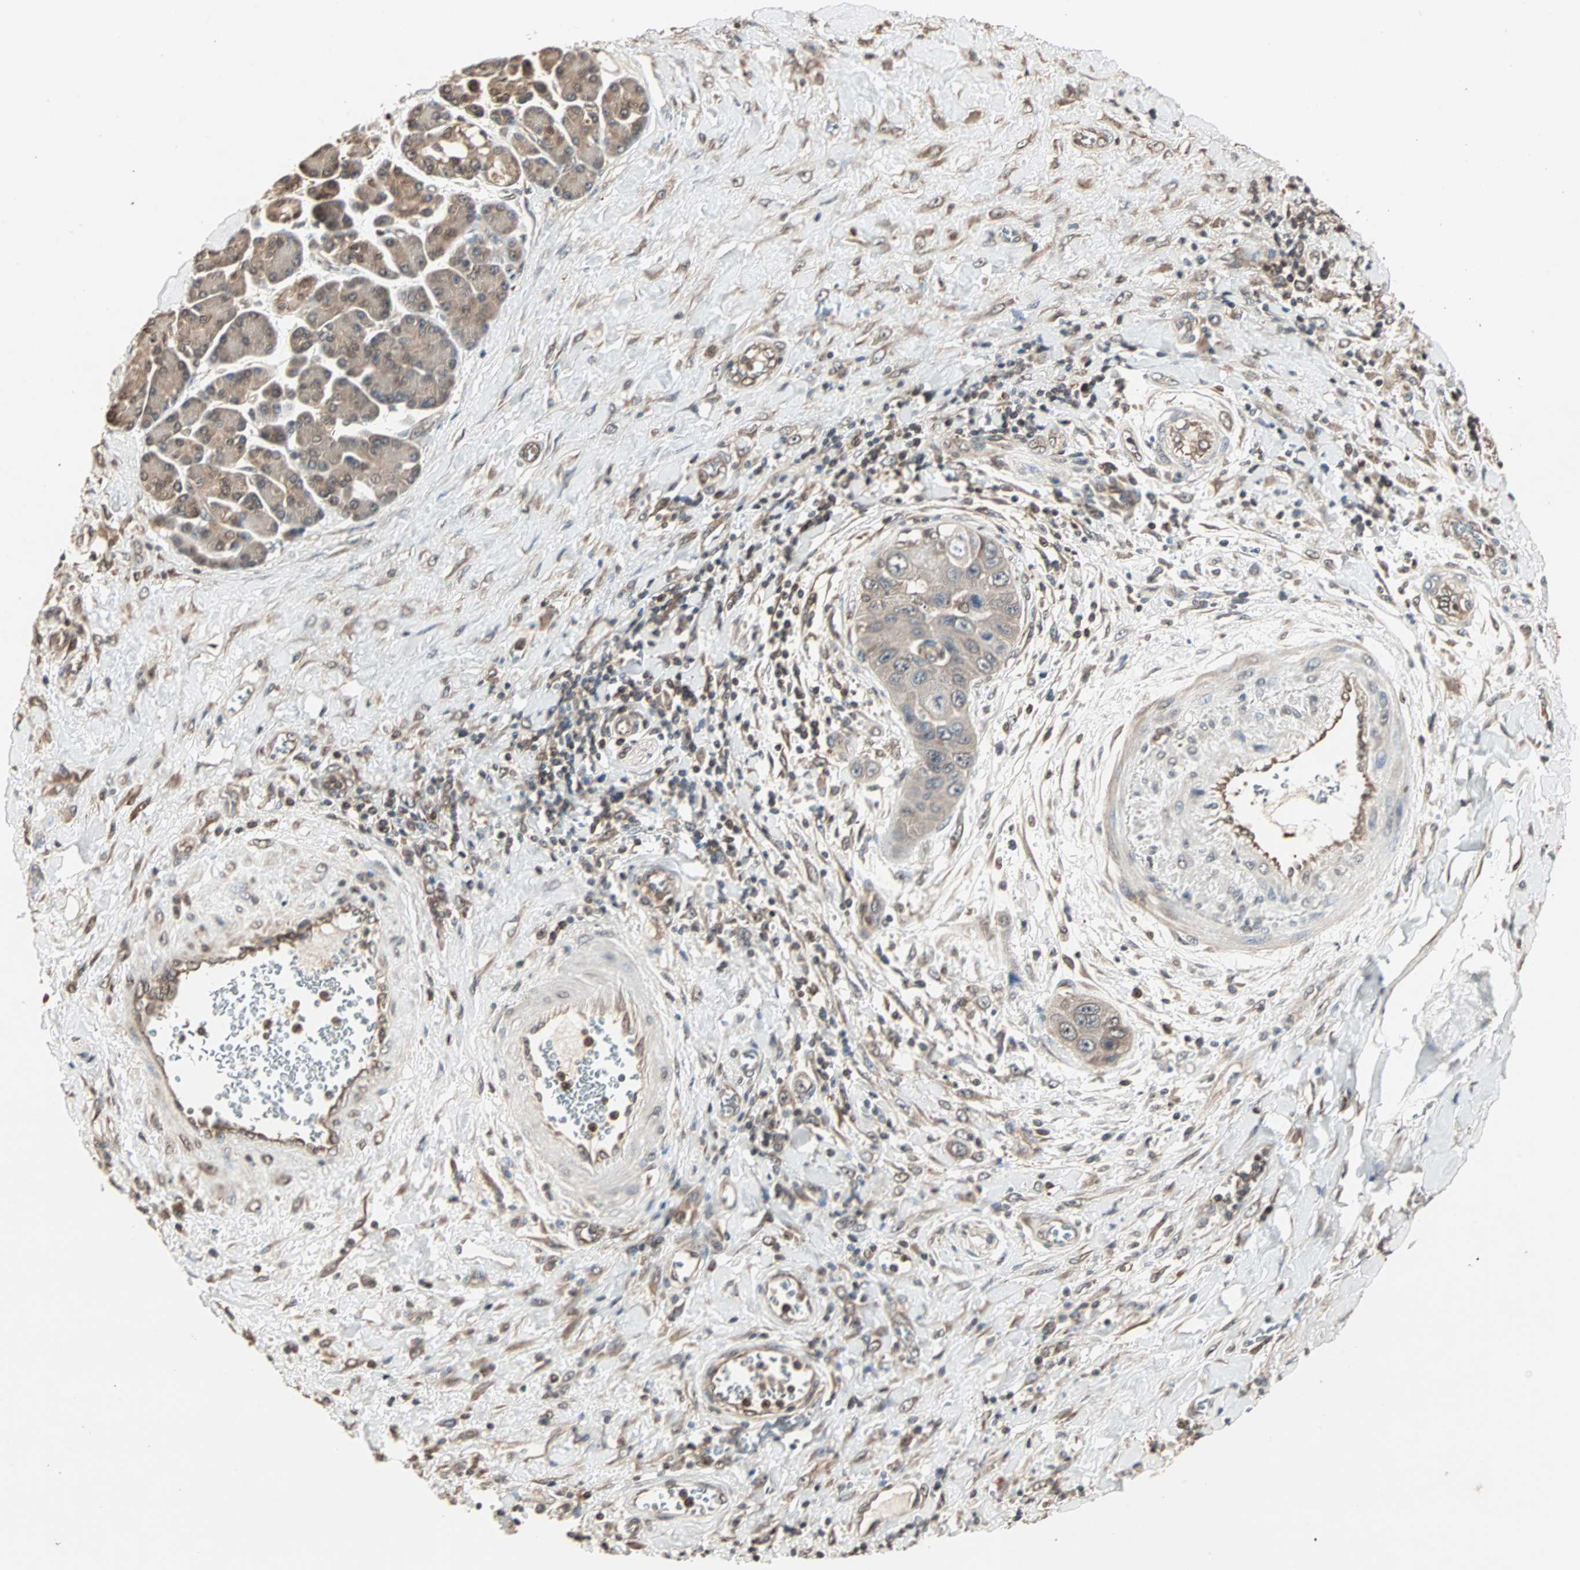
{"staining": {"intensity": "moderate", "quantity": ">75%", "location": "cytoplasmic/membranous,nuclear"}, "tissue": "pancreatic cancer", "cell_type": "Tumor cells", "image_type": "cancer", "snomed": [{"axis": "morphology", "description": "Adenocarcinoma, NOS"}, {"axis": "topography", "description": "Pancreas"}], "caption": "IHC micrograph of neoplastic tissue: human adenocarcinoma (pancreatic) stained using immunohistochemistry (IHC) shows medium levels of moderate protein expression localized specifically in the cytoplasmic/membranous and nuclear of tumor cells, appearing as a cytoplasmic/membranous and nuclear brown color.", "gene": "DRG2", "patient": {"sex": "female", "age": 70}}